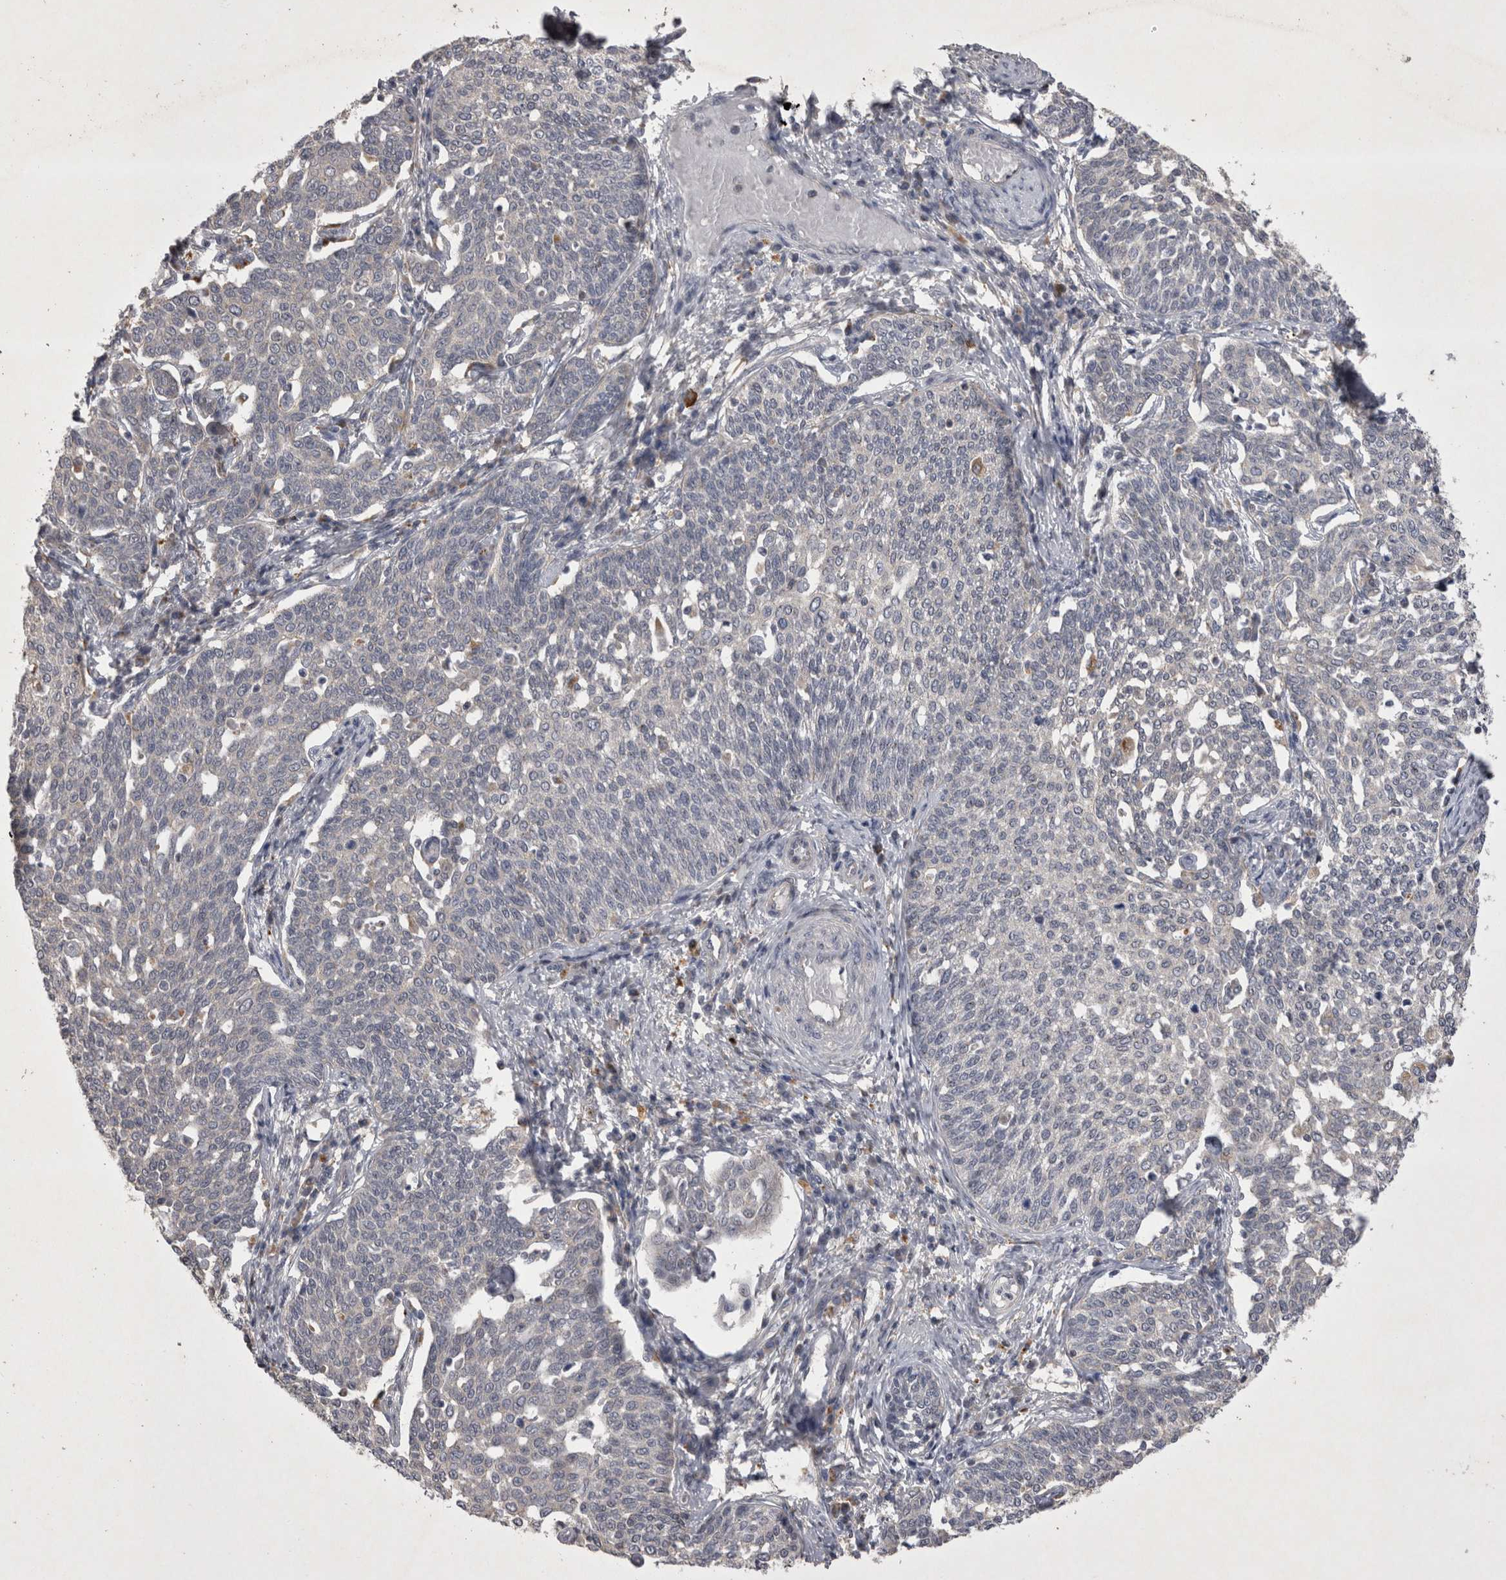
{"staining": {"intensity": "negative", "quantity": "none", "location": "none"}, "tissue": "cervical cancer", "cell_type": "Tumor cells", "image_type": "cancer", "snomed": [{"axis": "morphology", "description": "Squamous cell carcinoma, NOS"}, {"axis": "topography", "description": "Cervix"}], "caption": "A micrograph of human cervical squamous cell carcinoma is negative for staining in tumor cells. The staining was performed using DAB (3,3'-diaminobenzidine) to visualize the protein expression in brown, while the nuclei were stained in blue with hematoxylin (Magnification: 20x).", "gene": "CTBS", "patient": {"sex": "female", "age": 34}}